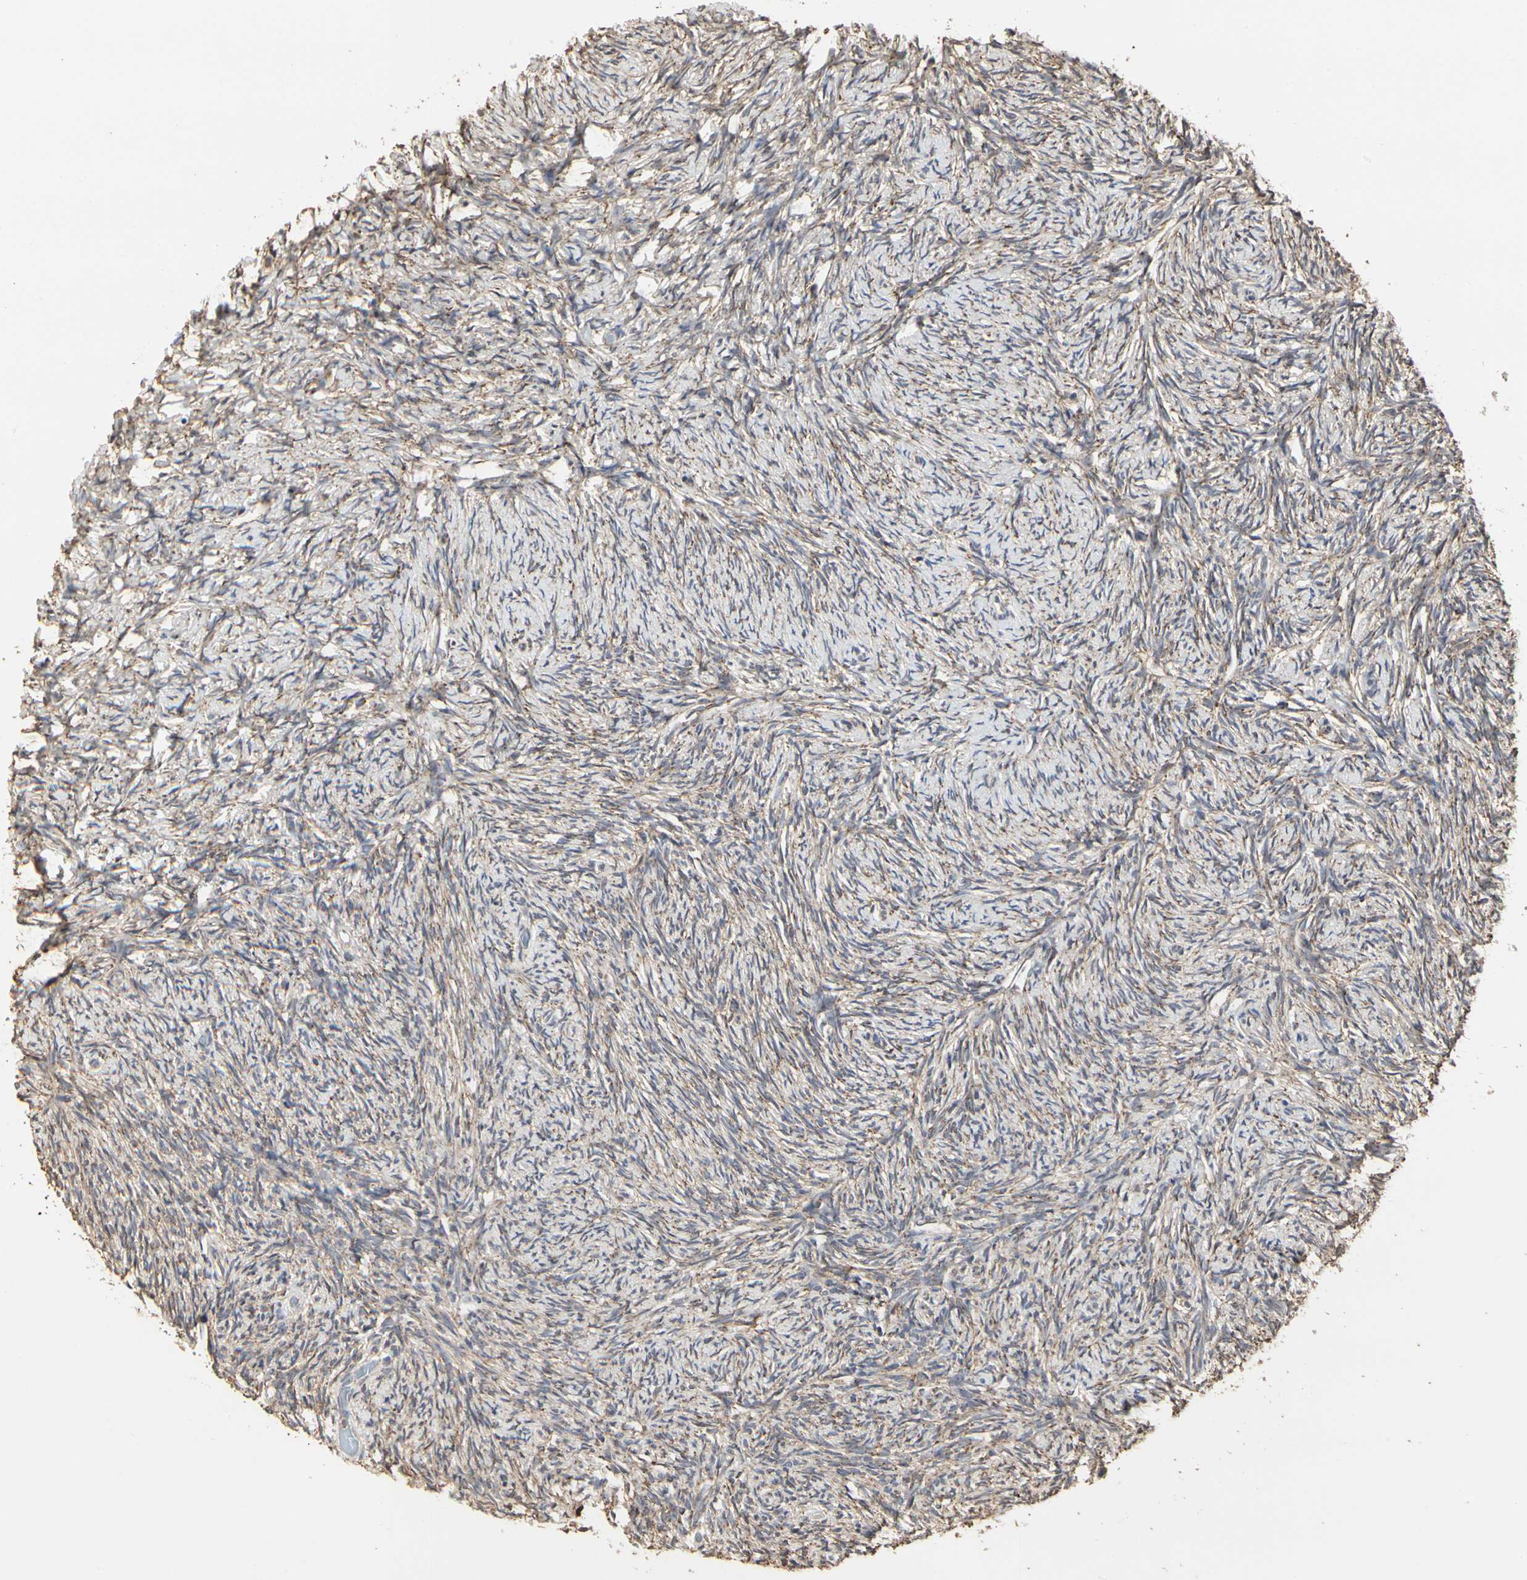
{"staining": {"intensity": "weak", "quantity": ">75%", "location": "cytoplasmic/membranous"}, "tissue": "ovary", "cell_type": "Ovarian stroma cells", "image_type": "normal", "snomed": [{"axis": "morphology", "description": "Normal tissue, NOS"}, {"axis": "topography", "description": "Ovary"}], "caption": "A low amount of weak cytoplasmic/membranous positivity is identified in approximately >75% of ovarian stroma cells in benign ovary. The staining is performed using DAB (3,3'-diaminobenzidine) brown chromogen to label protein expression. The nuclei are counter-stained blue using hematoxylin.", "gene": "TAOK1", "patient": {"sex": "female", "age": 60}}